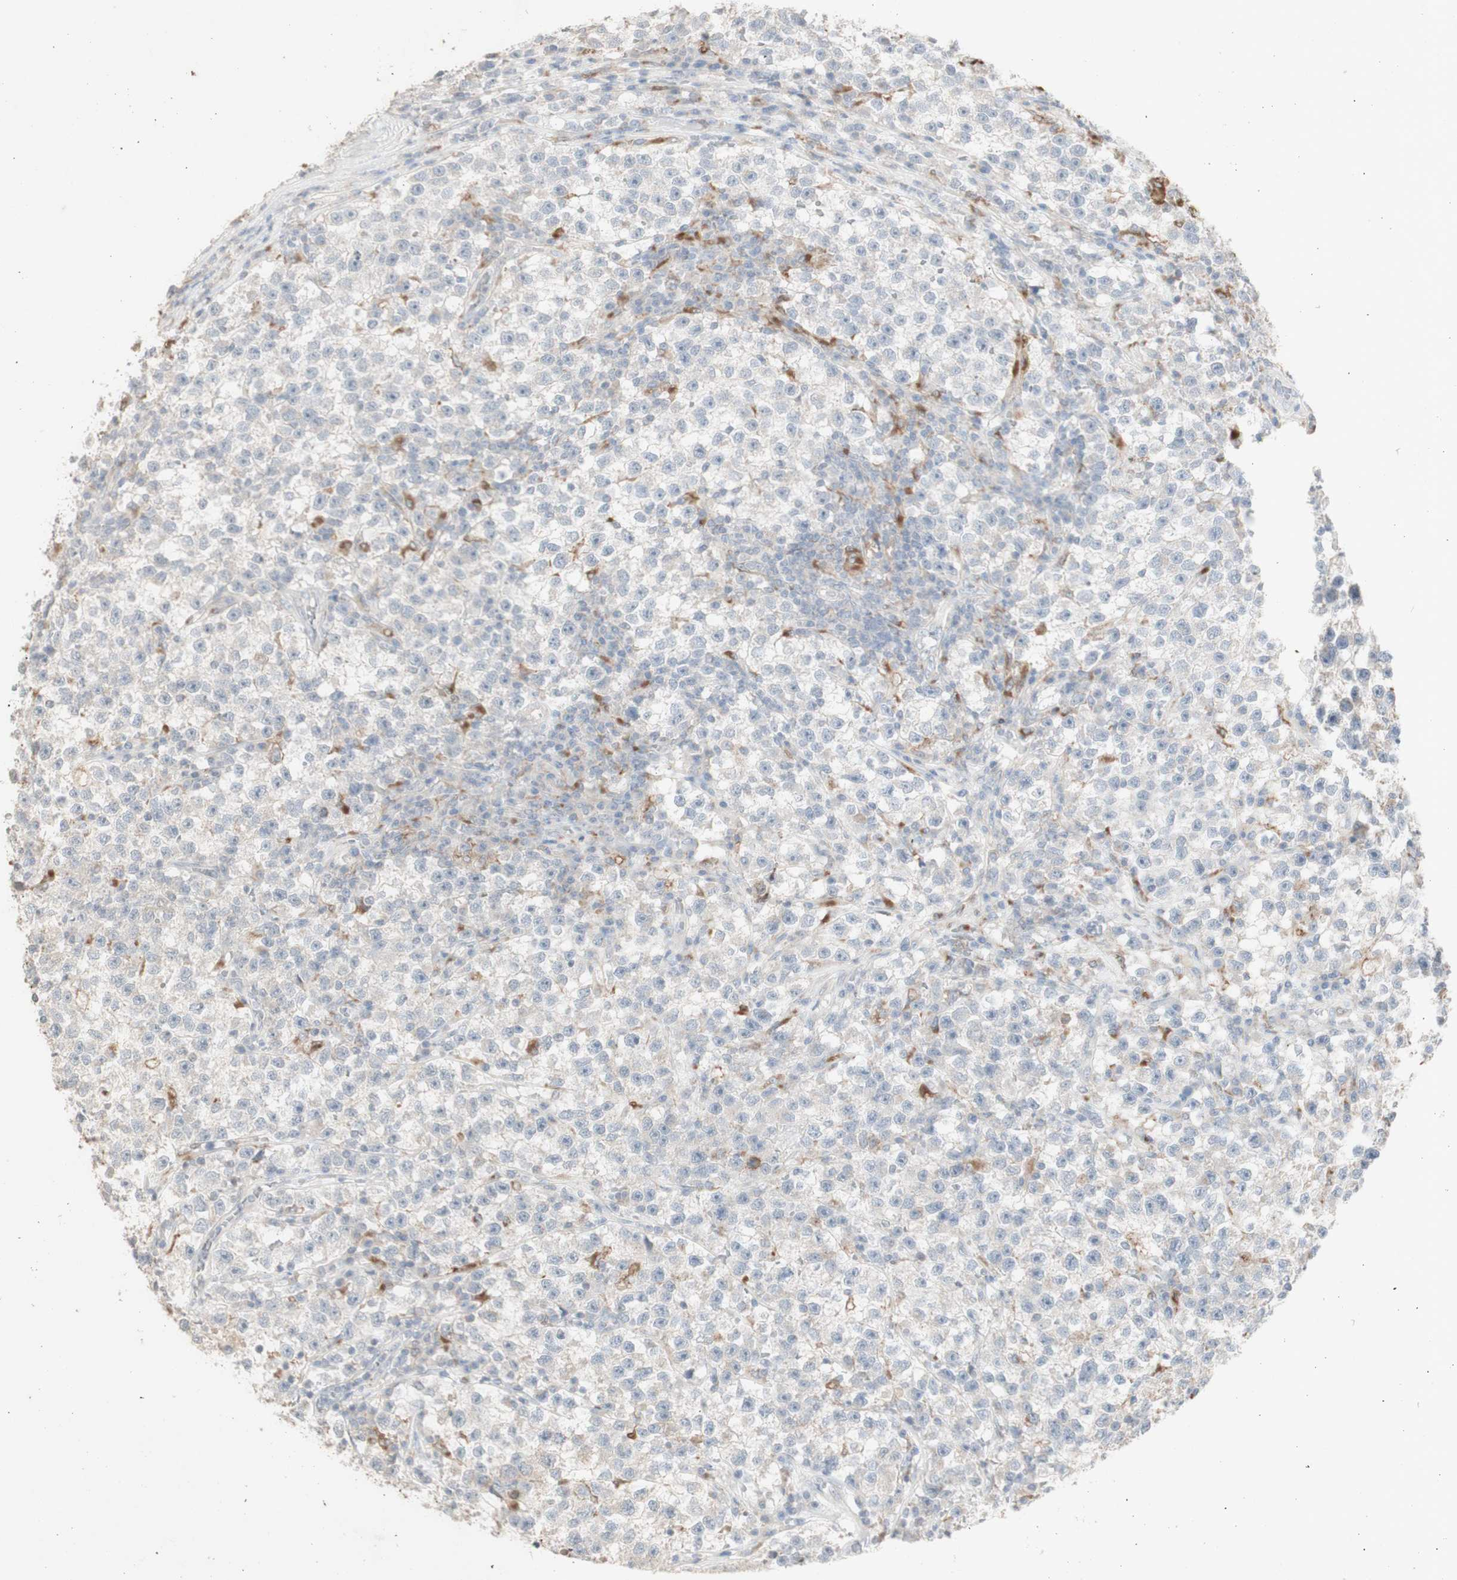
{"staining": {"intensity": "negative", "quantity": "none", "location": "none"}, "tissue": "testis cancer", "cell_type": "Tumor cells", "image_type": "cancer", "snomed": [{"axis": "morphology", "description": "Seminoma, NOS"}, {"axis": "topography", "description": "Testis"}], "caption": "This is an immunohistochemistry micrograph of testis cancer. There is no staining in tumor cells.", "gene": "ATP6V1B1", "patient": {"sex": "male", "age": 22}}